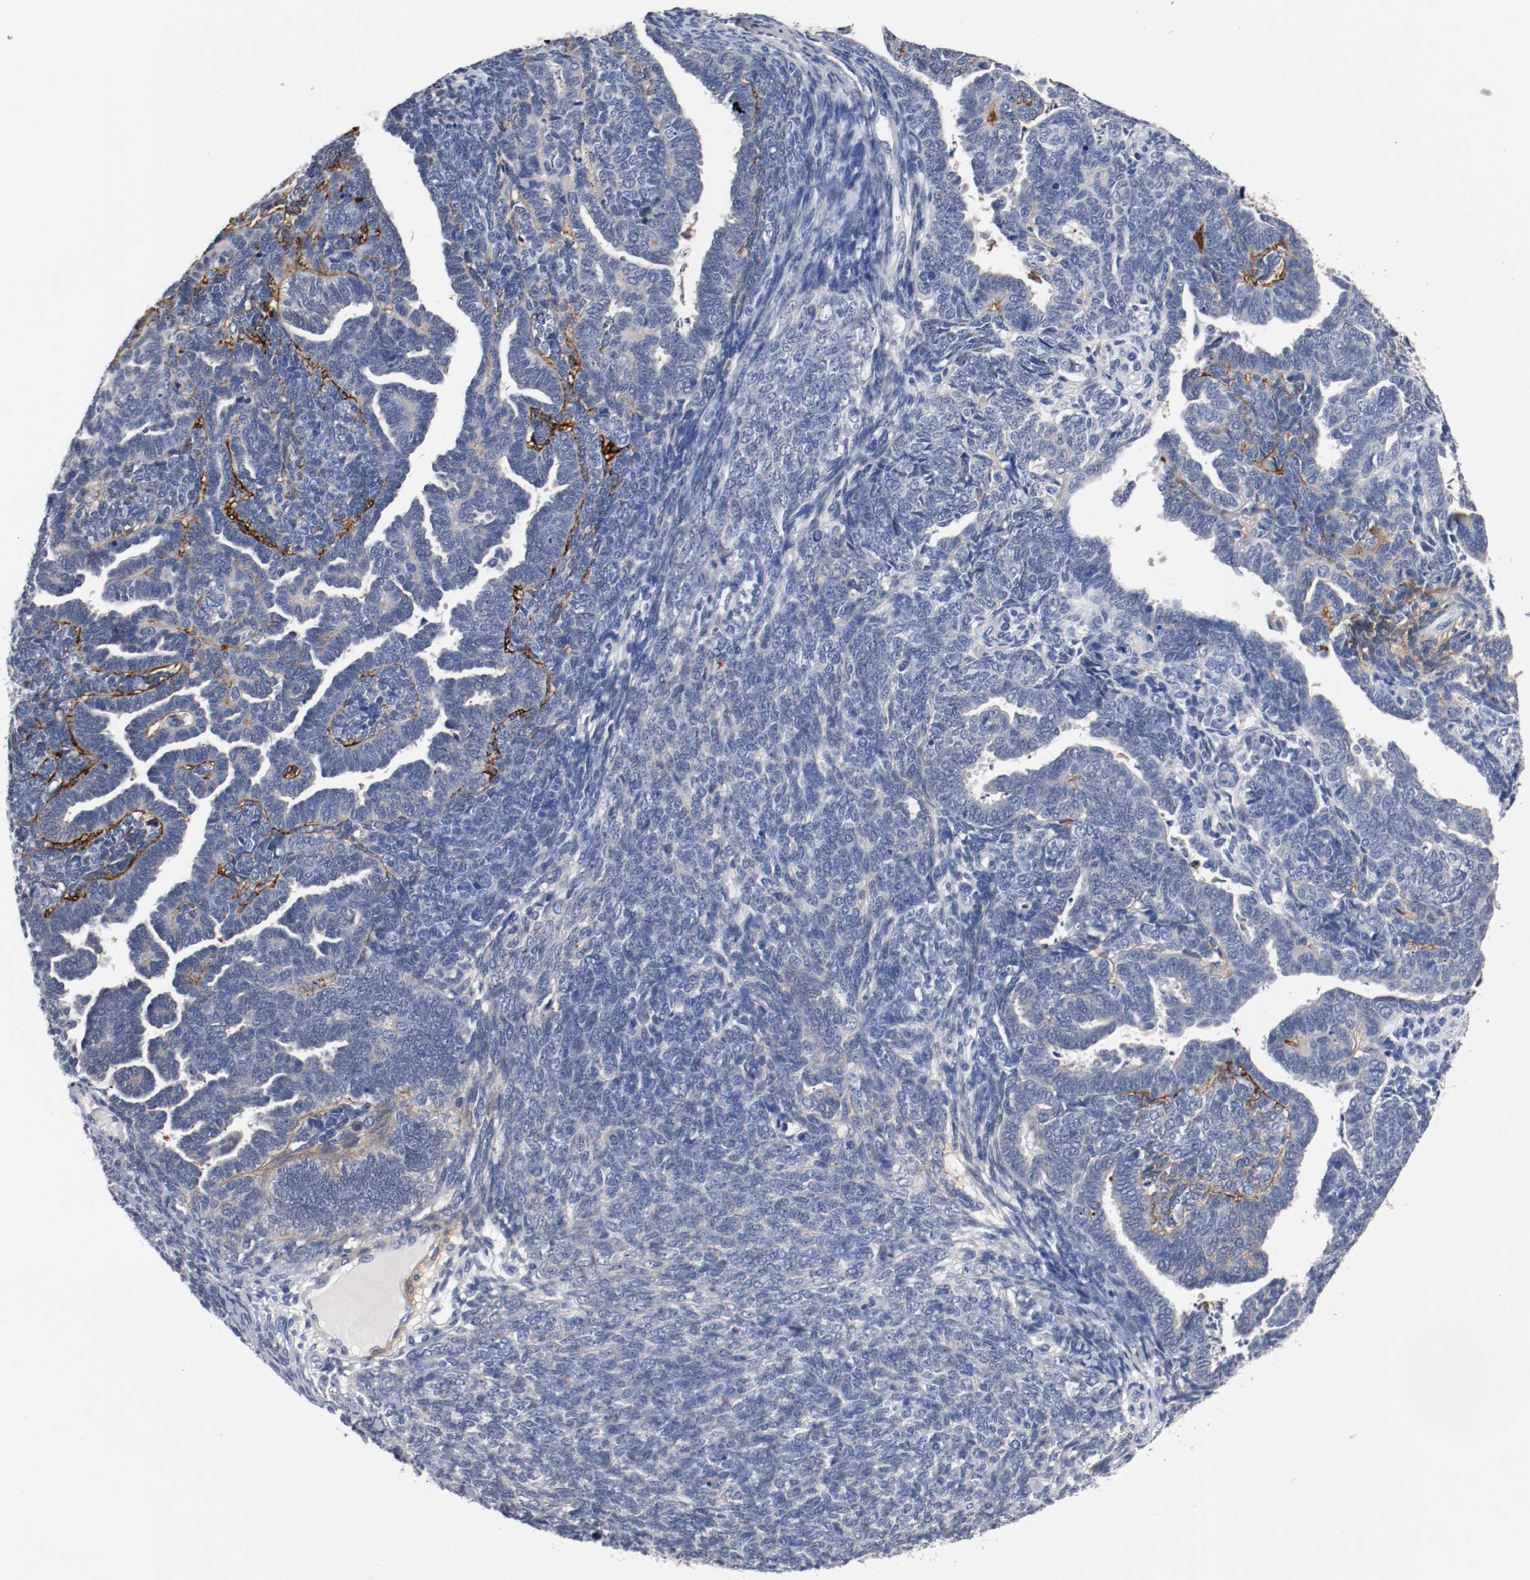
{"staining": {"intensity": "moderate", "quantity": "<25%", "location": "cytoplasmic/membranous"}, "tissue": "endometrial cancer", "cell_type": "Tumor cells", "image_type": "cancer", "snomed": [{"axis": "morphology", "description": "Neoplasm, malignant, NOS"}, {"axis": "topography", "description": "Endometrium"}], "caption": "IHC of human endometrial cancer displays low levels of moderate cytoplasmic/membranous staining in about <25% of tumor cells. The protein is stained brown, and the nuclei are stained in blue (DAB (3,3'-diaminobenzidine) IHC with brightfield microscopy, high magnification).", "gene": "TNC", "patient": {"sex": "female", "age": 74}}